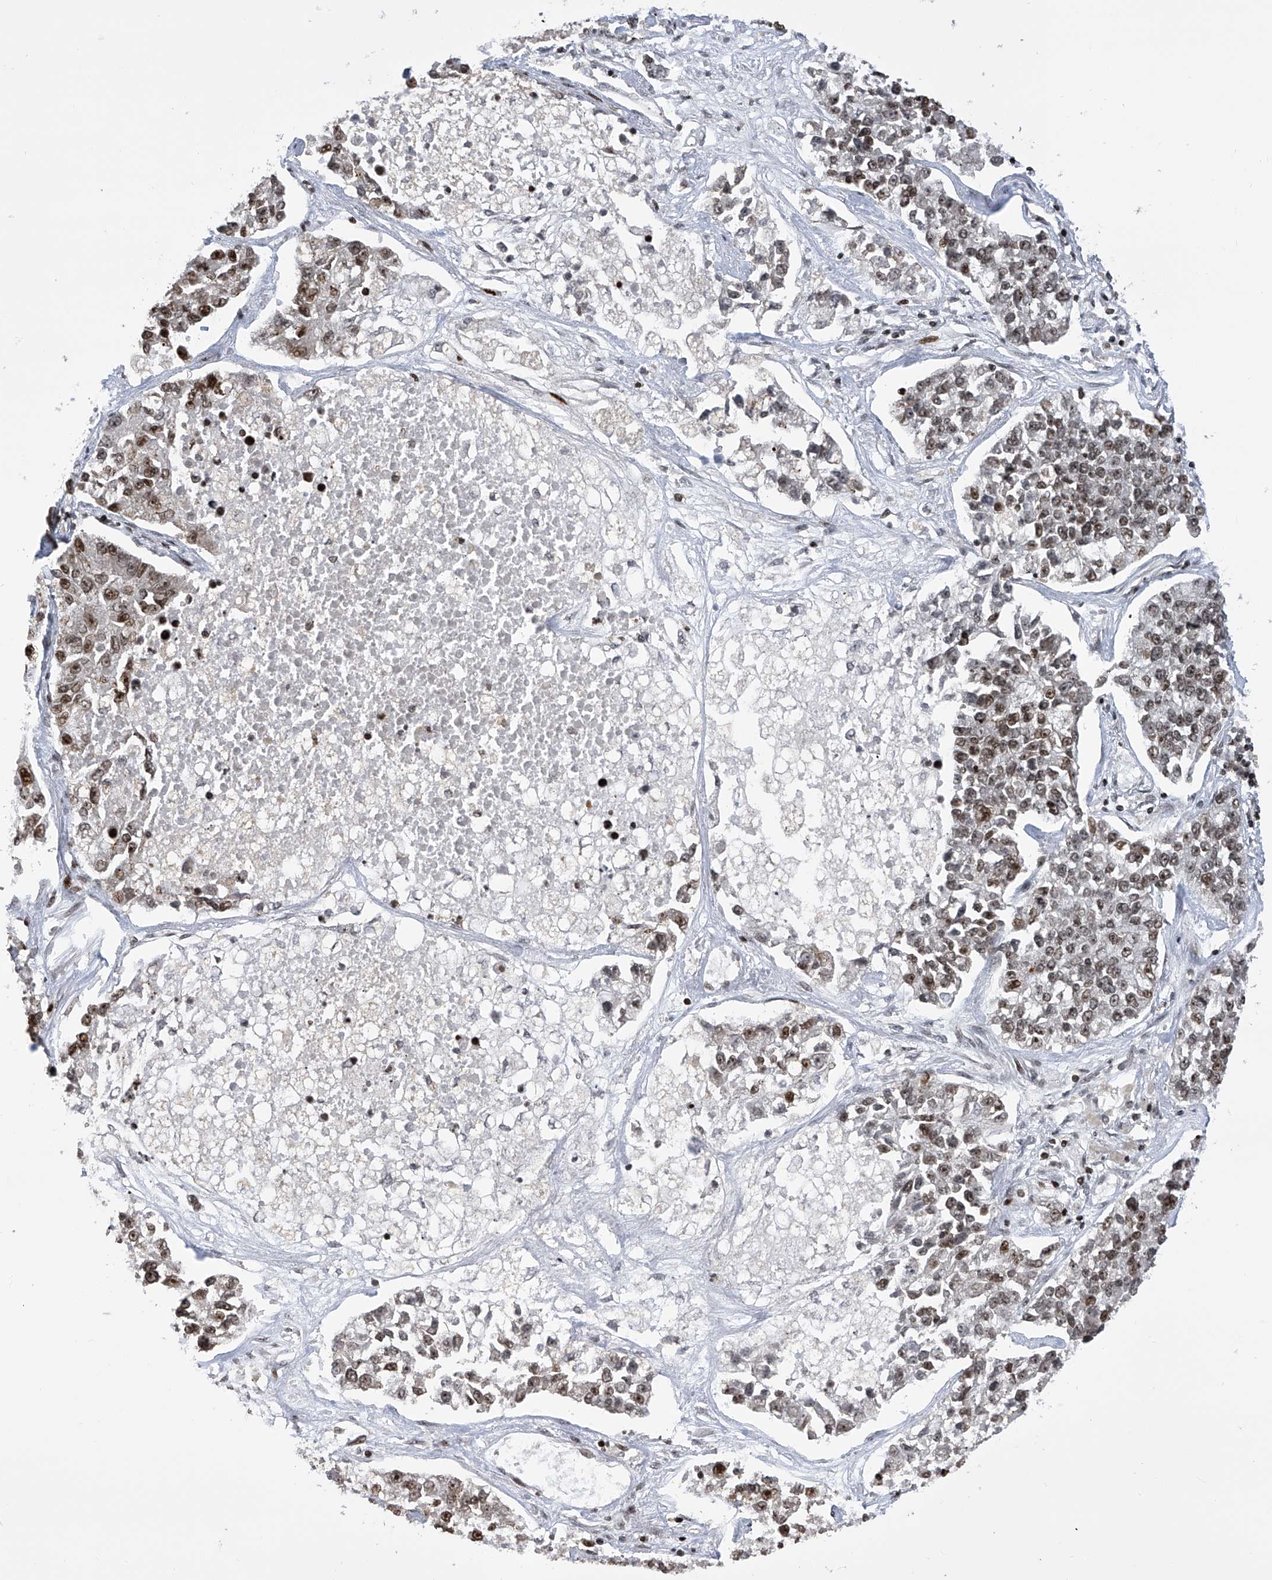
{"staining": {"intensity": "moderate", "quantity": ">75%", "location": "nuclear"}, "tissue": "lung cancer", "cell_type": "Tumor cells", "image_type": "cancer", "snomed": [{"axis": "morphology", "description": "Adenocarcinoma, NOS"}, {"axis": "topography", "description": "Lung"}], "caption": "Protein expression analysis of human lung adenocarcinoma reveals moderate nuclear staining in approximately >75% of tumor cells. (Brightfield microscopy of DAB IHC at high magnification).", "gene": "PAK1IP1", "patient": {"sex": "male", "age": 49}}